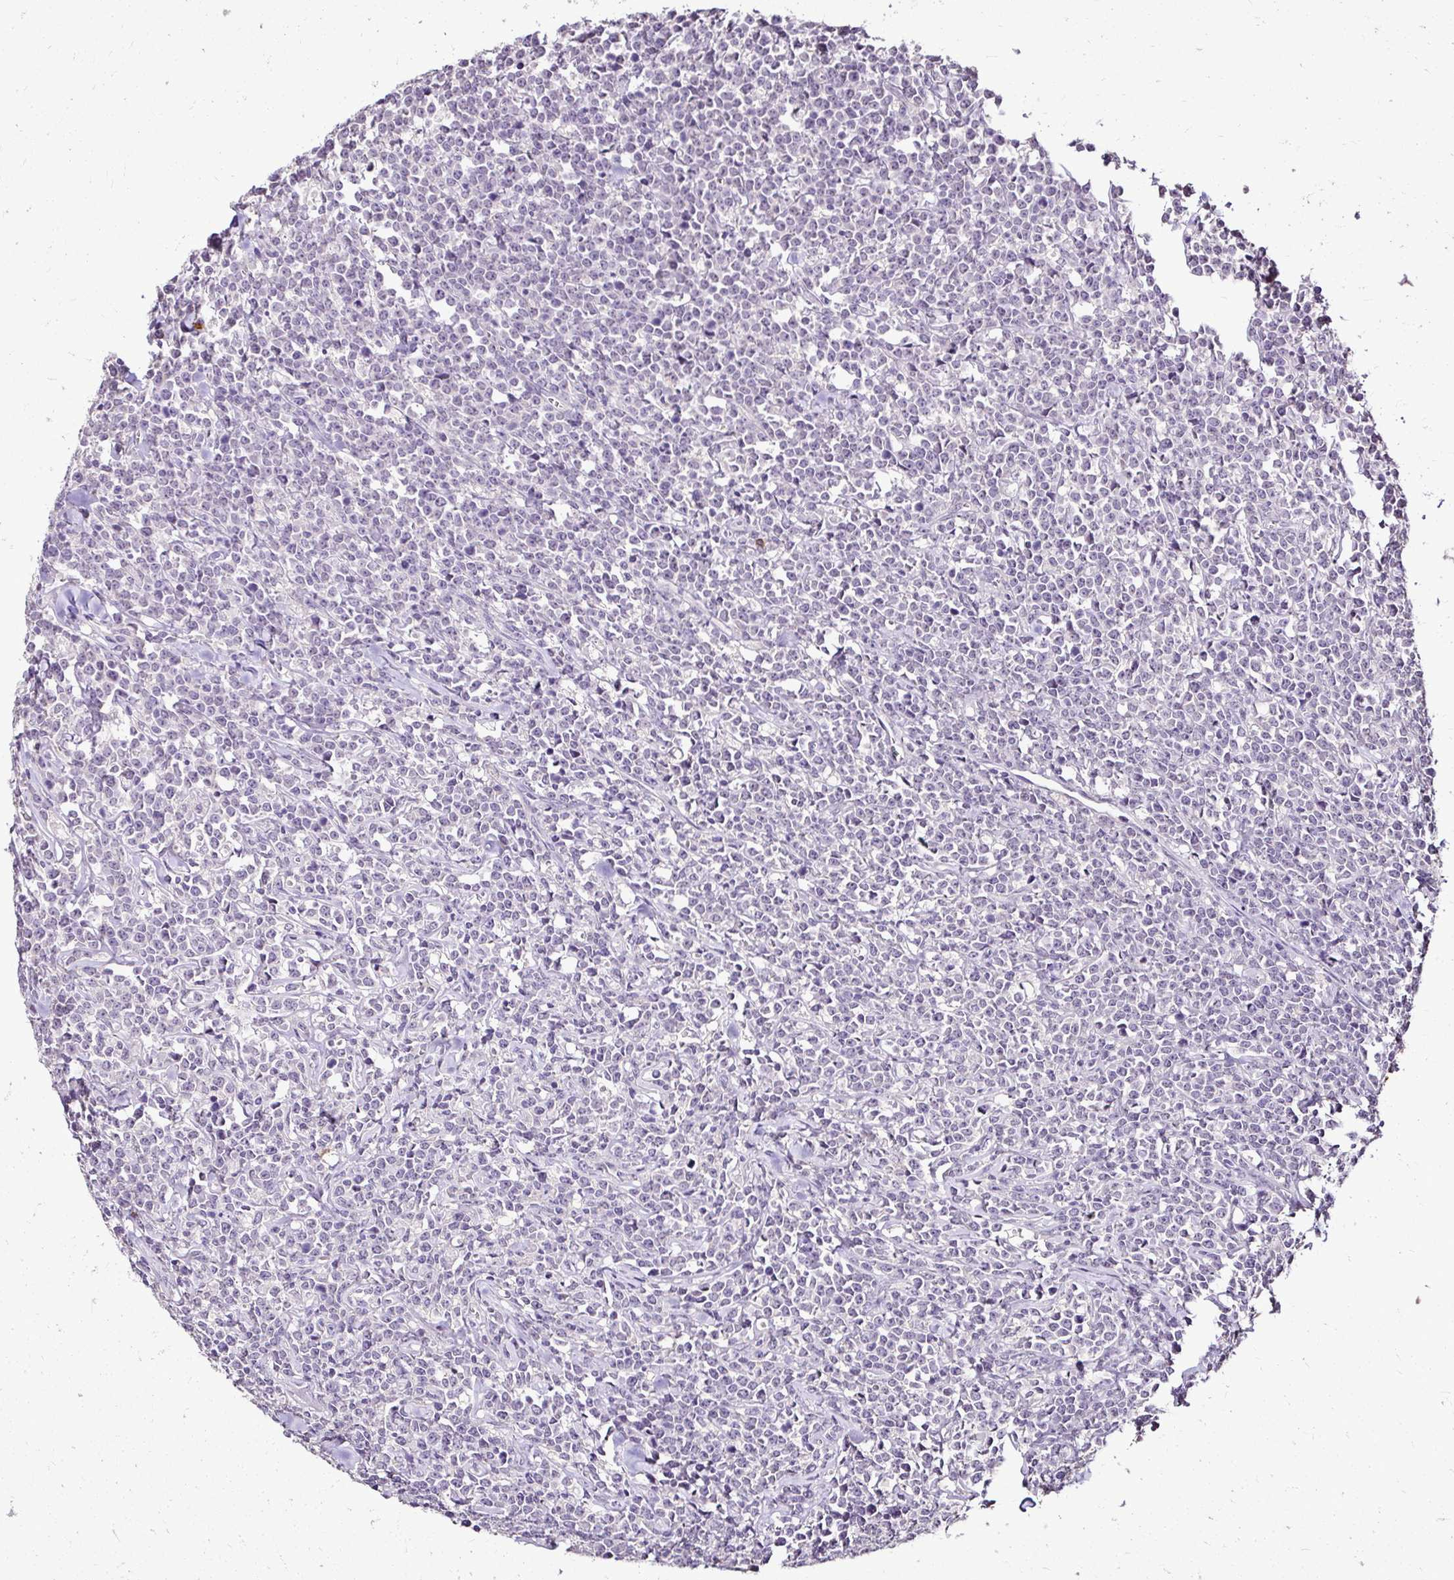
{"staining": {"intensity": "negative", "quantity": "none", "location": "none"}, "tissue": "lymphoma", "cell_type": "Tumor cells", "image_type": "cancer", "snomed": [{"axis": "morphology", "description": "Malignant lymphoma, non-Hodgkin's type, High grade"}, {"axis": "topography", "description": "Small intestine"}], "caption": "A high-resolution photomicrograph shows immunohistochemistry (IHC) staining of lymphoma, which reveals no significant positivity in tumor cells.", "gene": "KIAA1210", "patient": {"sex": "female", "age": 56}}